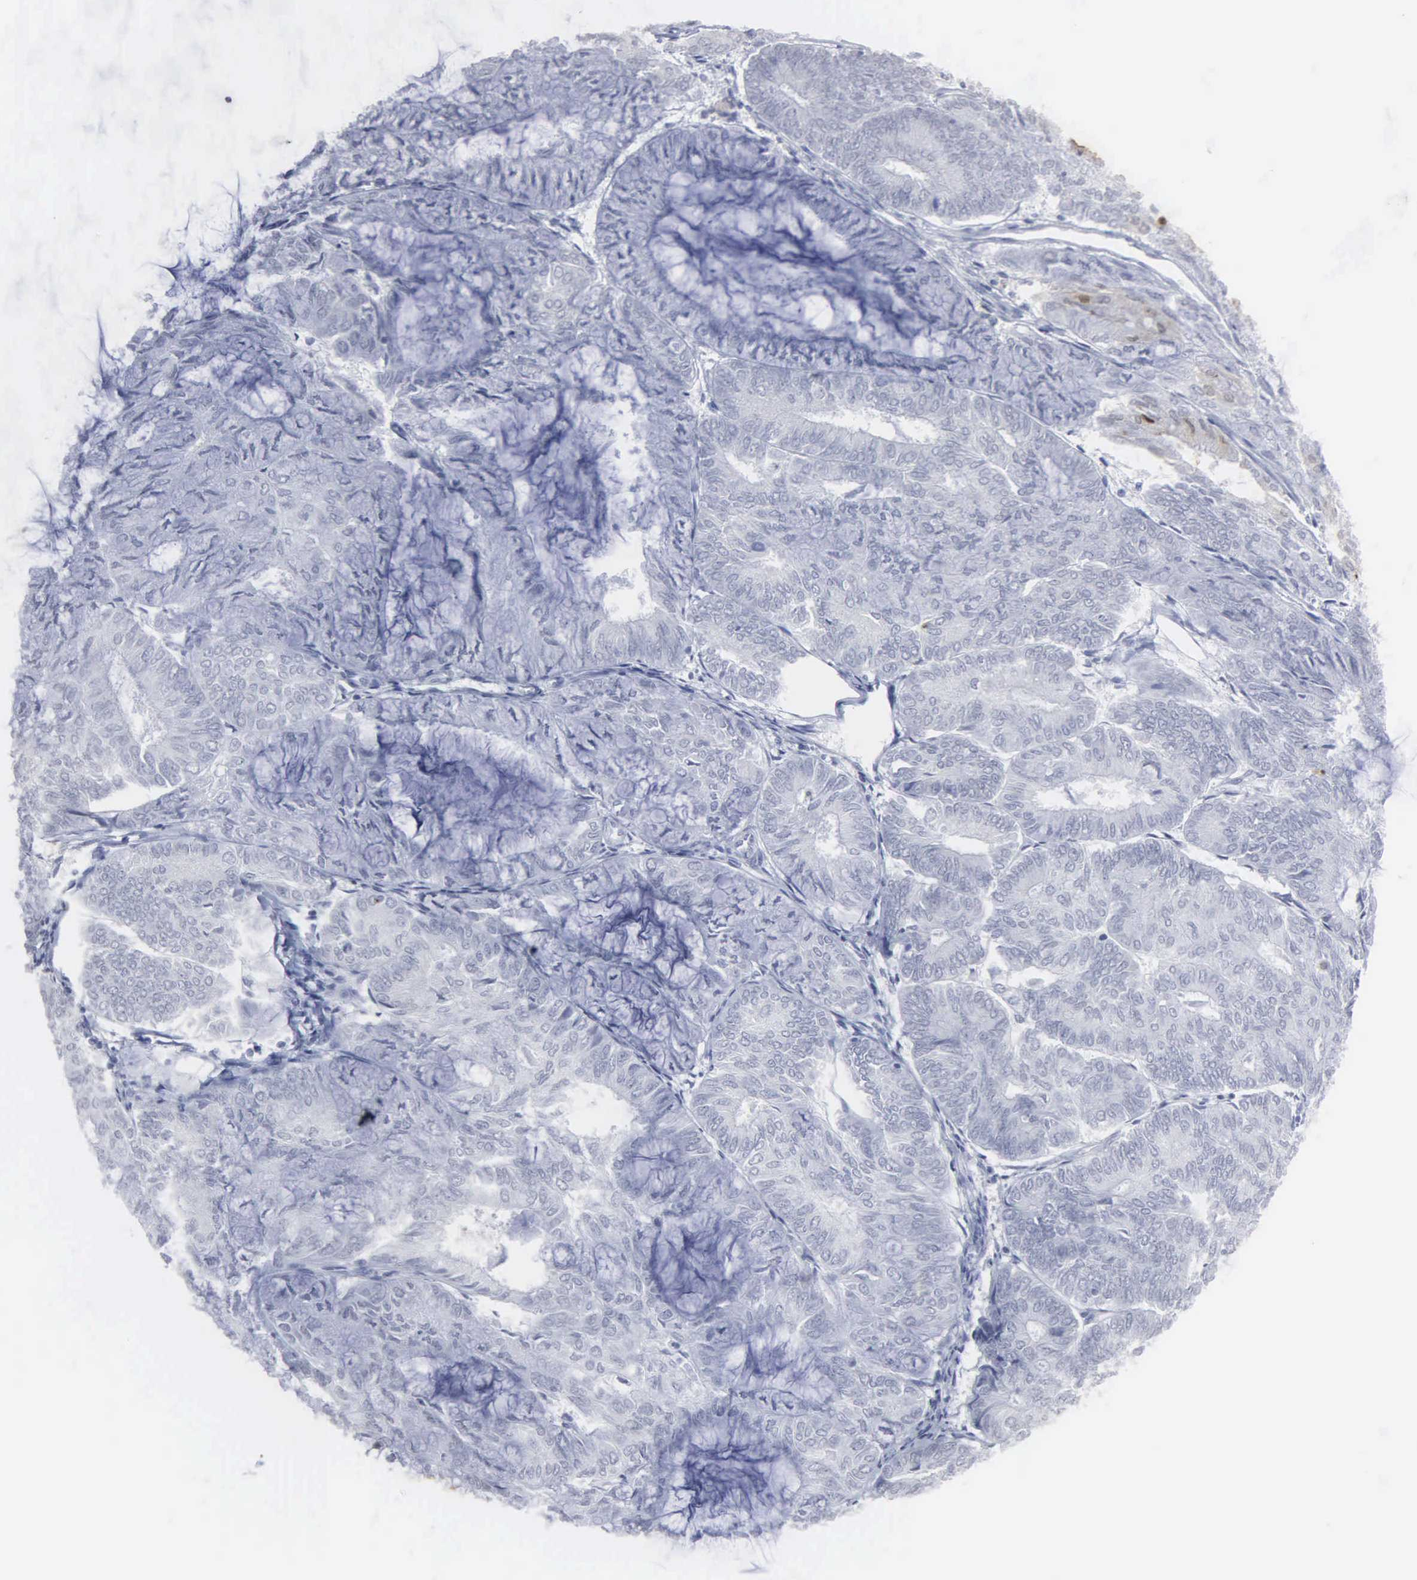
{"staining": {"intensity": "negative", "quantity": "none", "location": "none"}, "tissue": "endometrial cancer", "cell_type": "Tumor cells", "image_type": "cancer", "snomed": [{"axis": "morphology", "description": "Adenocarcinoma, NOS"}, {"axis": "topography", "description": "Endometrium"}], "caption": "There is no significant expression in tumor cells of adenocarcinoma (endometrial).", "gene": "SPIN3", "patient": {"sex": "female", "age": 59}}